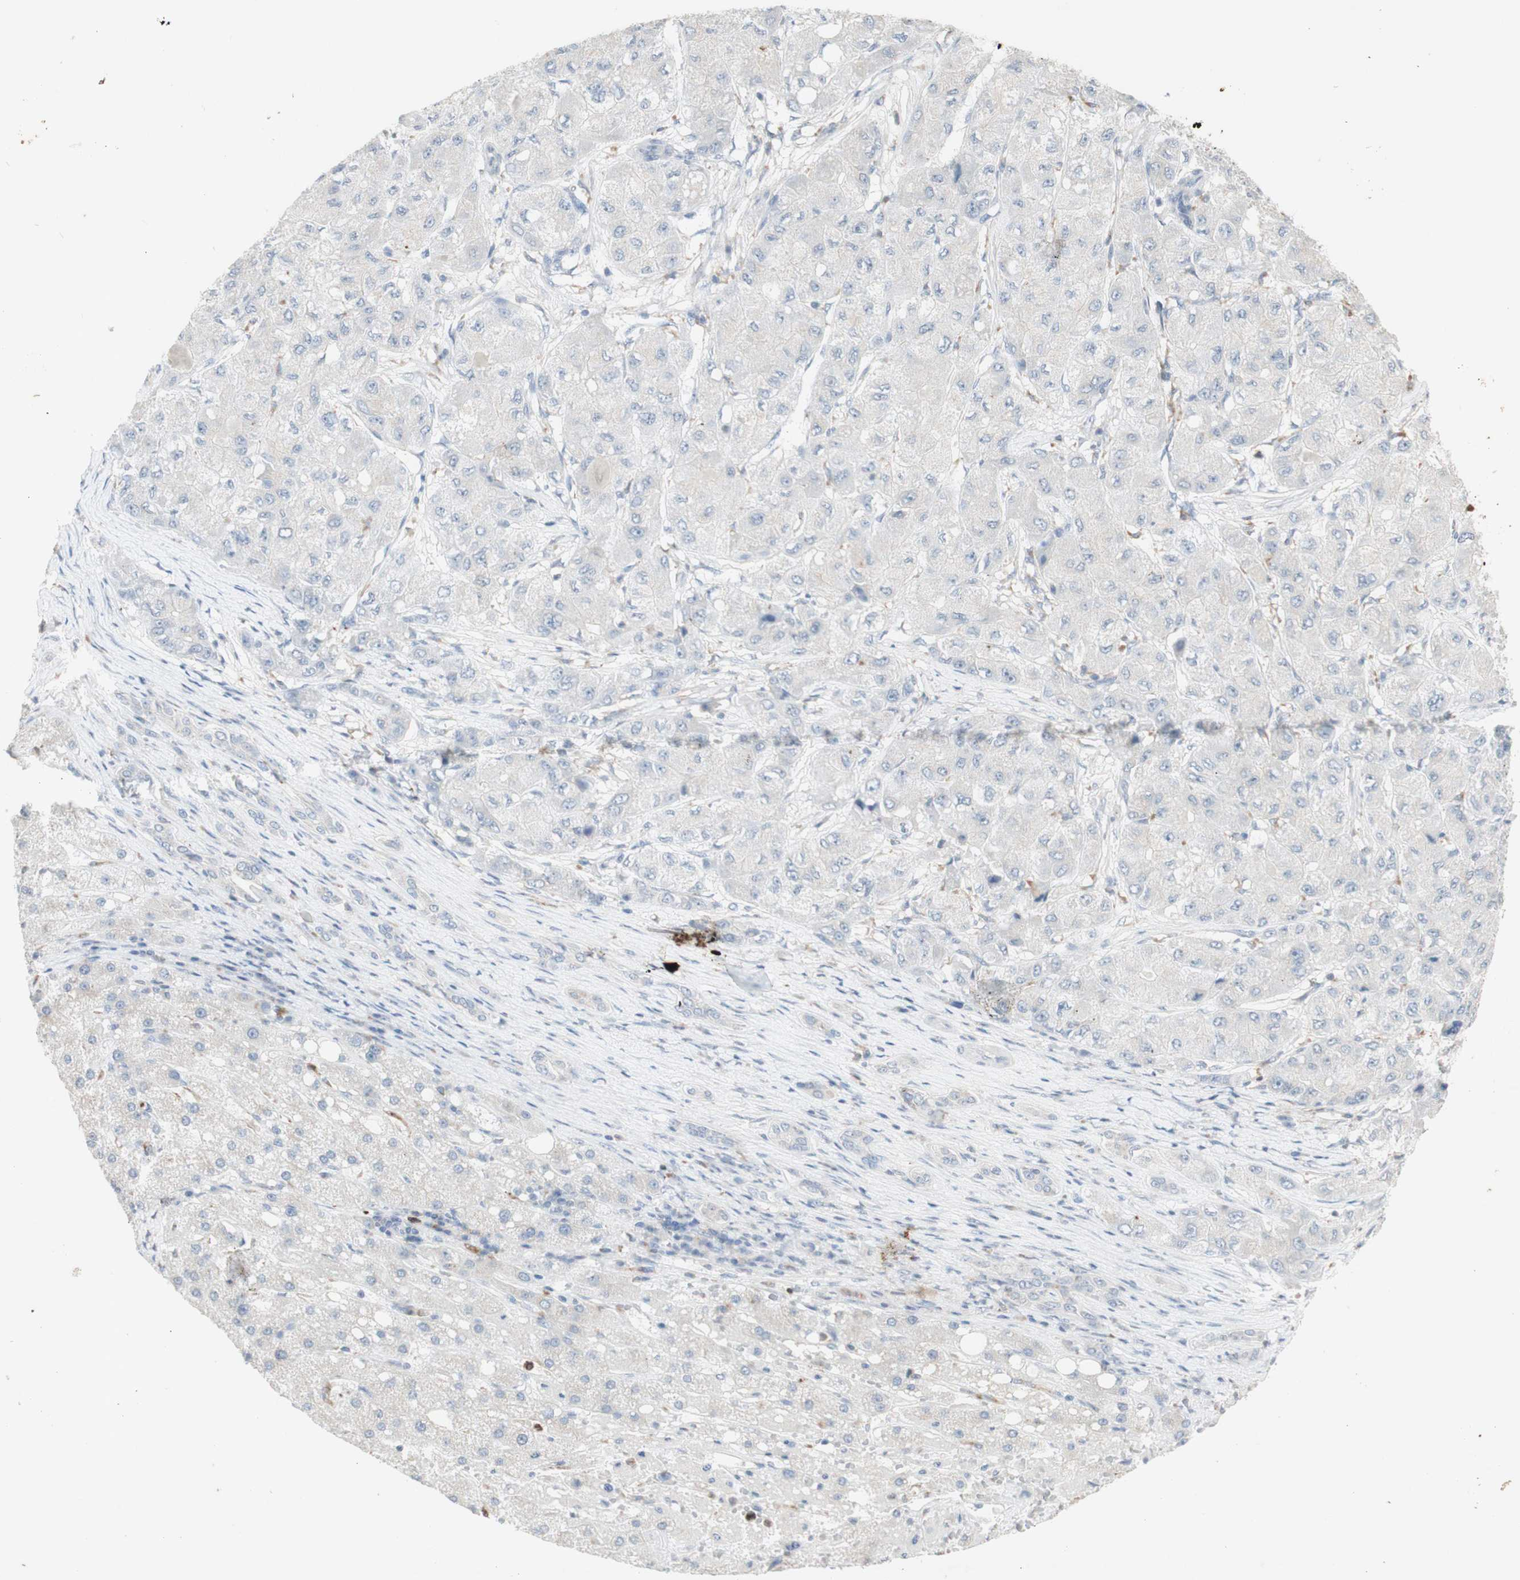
{"staining": {"intensity": "negative", "quantity": "none", "location": "none"}, "tissue": "liver cancer", "cell_type": "Tumor cells", "image_type": "cancer", "snomed": [{"axis": "morphology", "description": "Carcinoma, Hepatocellular, NOS"}, {"axis": "topography", "description": "Liver"}], "caption": "IHC histopathology image of neoplastic tissue: hepatocellular carcinoma (liver) stained with DAB (3,3'-diaminobenzidine) shows no significant protein staining in tumor cells.", "gene": "ATP6V1B1", "patient": {"sex": "male", "age": 80}}